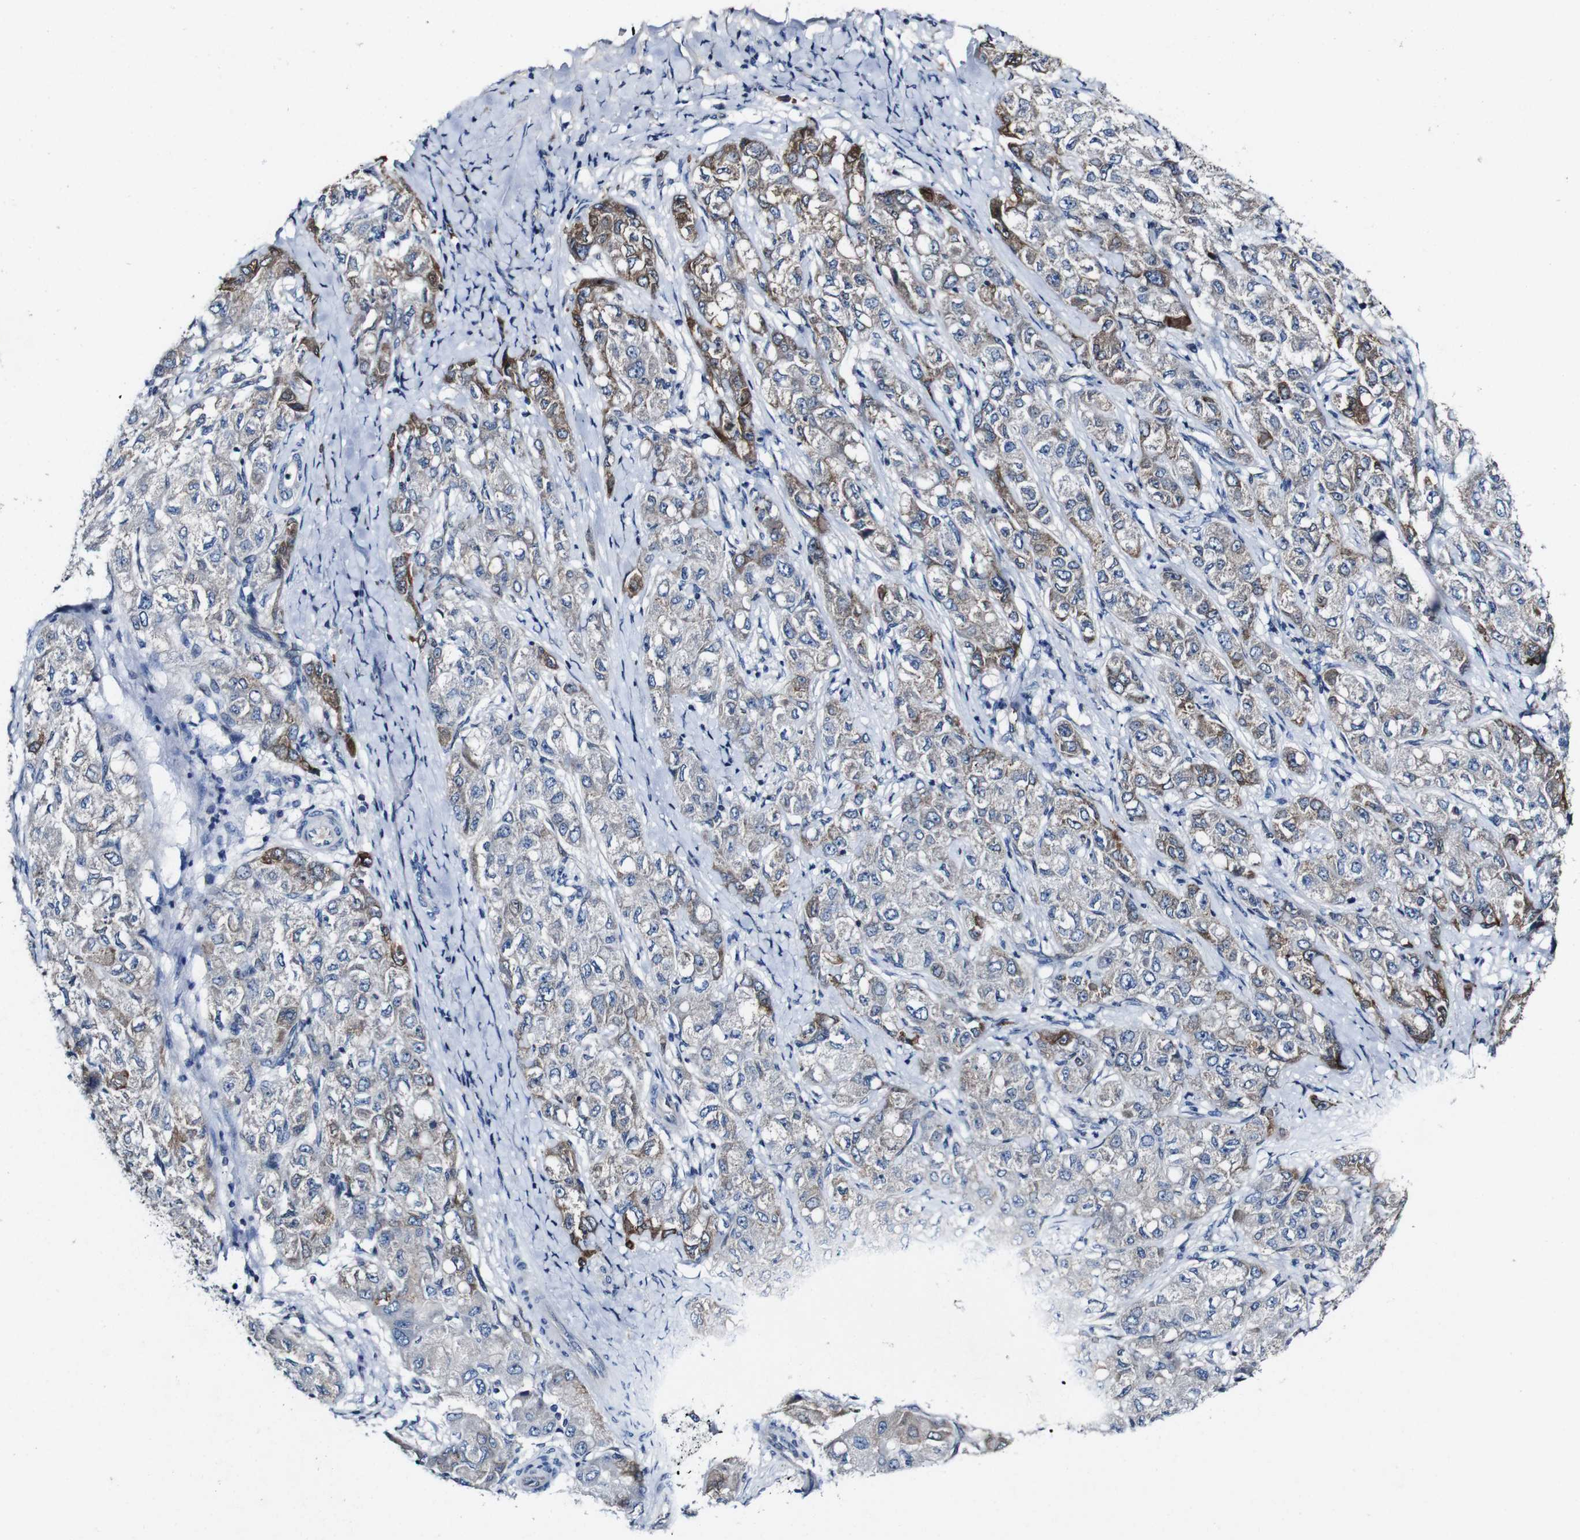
{"staining": {"intensity": "strong", "quantity": "<25%", "location": "cytoplasmic/membranous"}, "tissue": "liver cancer", "cell_type": "Tumor cells", "image_type": "cancer", "snomed": [{"axis": "morphology", "description": "Carcinoma, Hepatocellular, NOS"}, {"axis": "topography", "description": "Liver"}], "caption": "Immunohistochemistry (IHC) micrograph of liver cancer (hepatocellular carcinoma) stained for a protein (brown), which displays medium levels of strong cytoplasmic/membranous positivity in about <25% of tumor cells.", "gene": "GRAMD1A", "patient": {"sex": "male", "age": 80}}